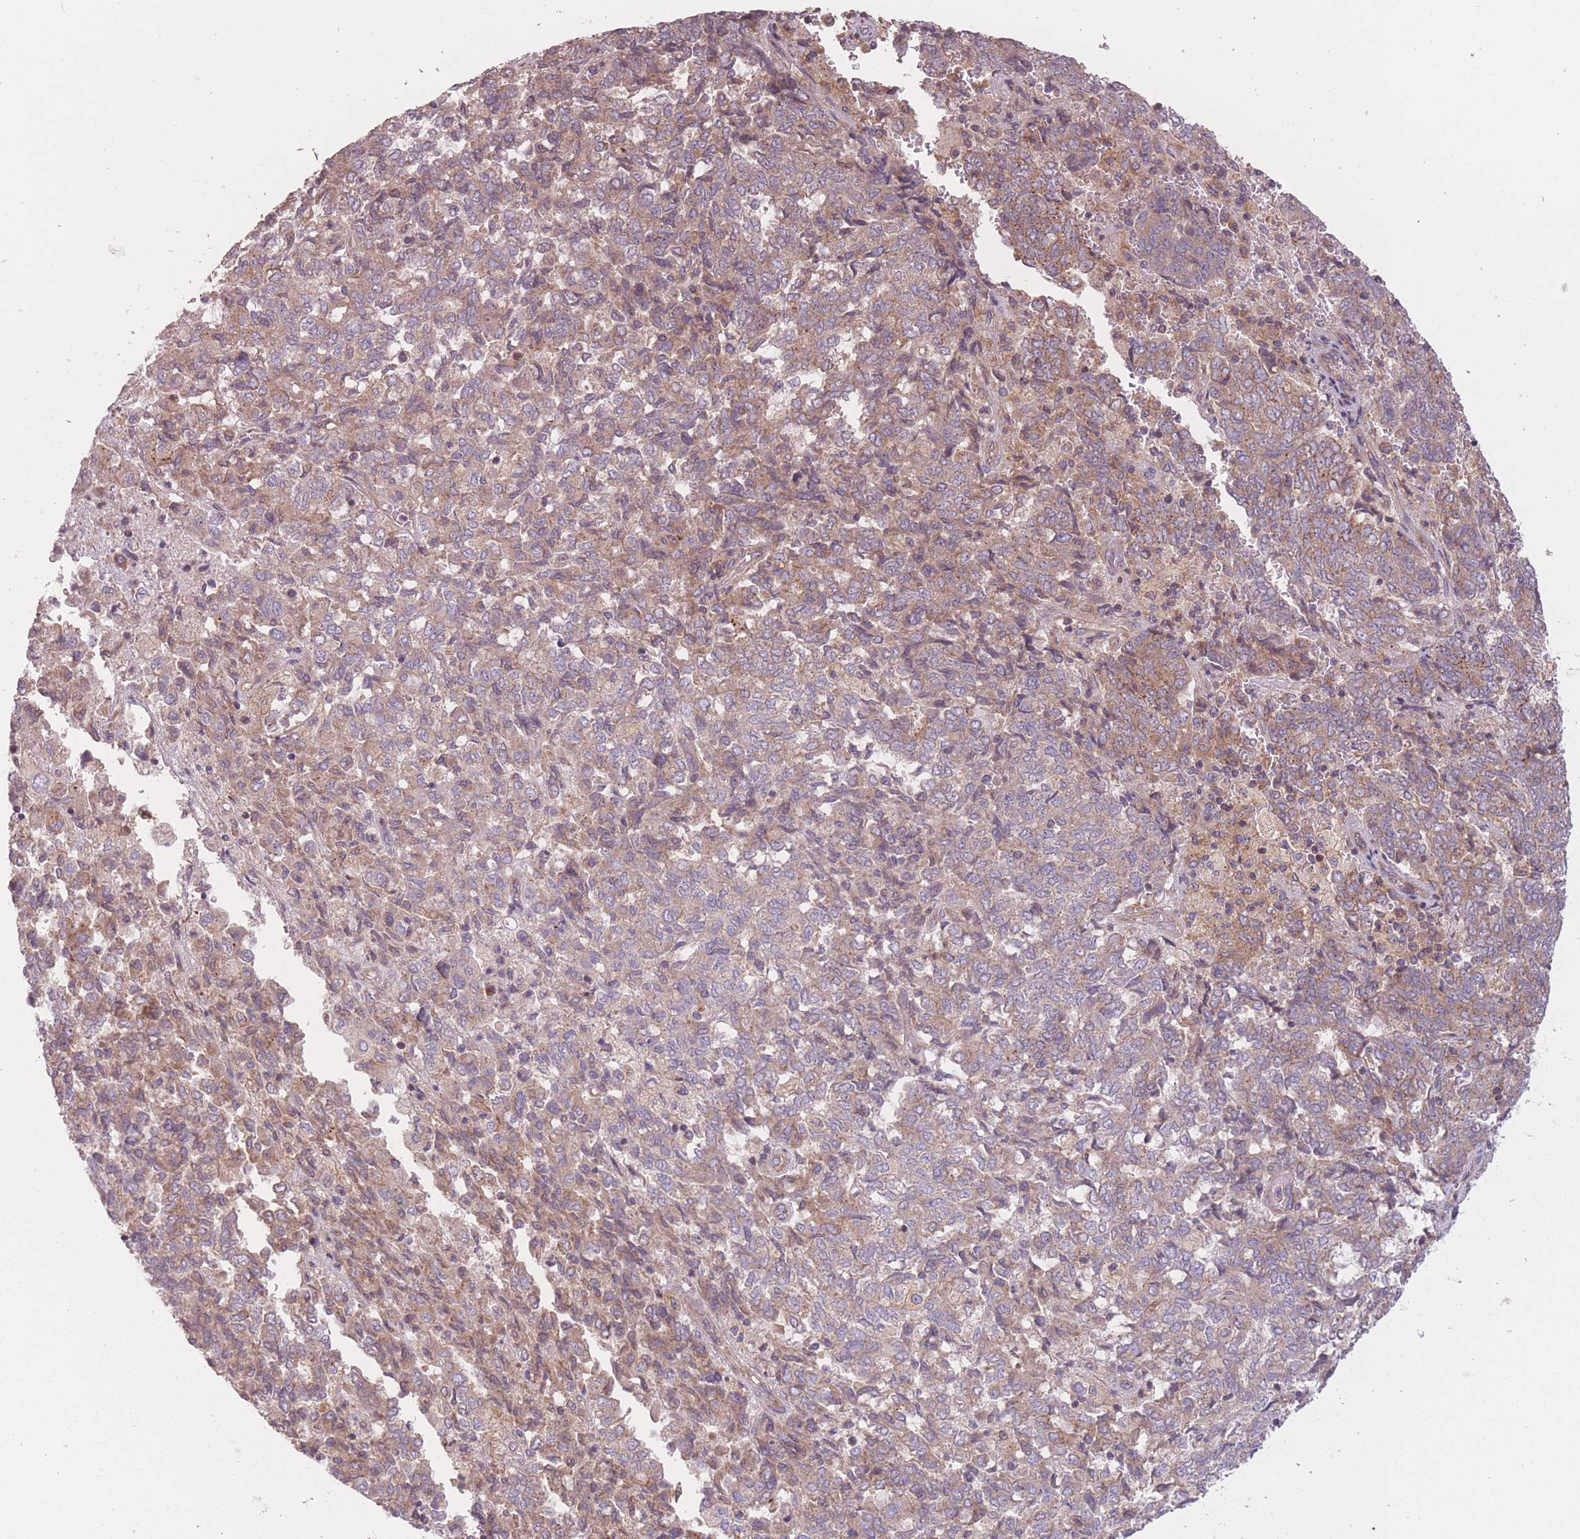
{"staining": {"intensity": "moderate", "quantity": ">75%", "location": "cytoplasmic/membranous"}, "tissue": "endometrial cancer", "cell_type": "Tumor cells", "image_type": "cancer", "snomed": [{"axis": "morphology", "description": "Adenocarcinoma, NOS"}, {"axis": "topography", "description": "Endometrium"}], "caption": "The immunohistochemical stain highlights moderate cytoplasmic/membranous positivity in tumor cells of endometrial adenocarcinoma tissue. (DAB IHC with brightfield microscopy, high magnification).", "gene": "WASHC2A", "patient": {"sex": "female", "age": 80}}